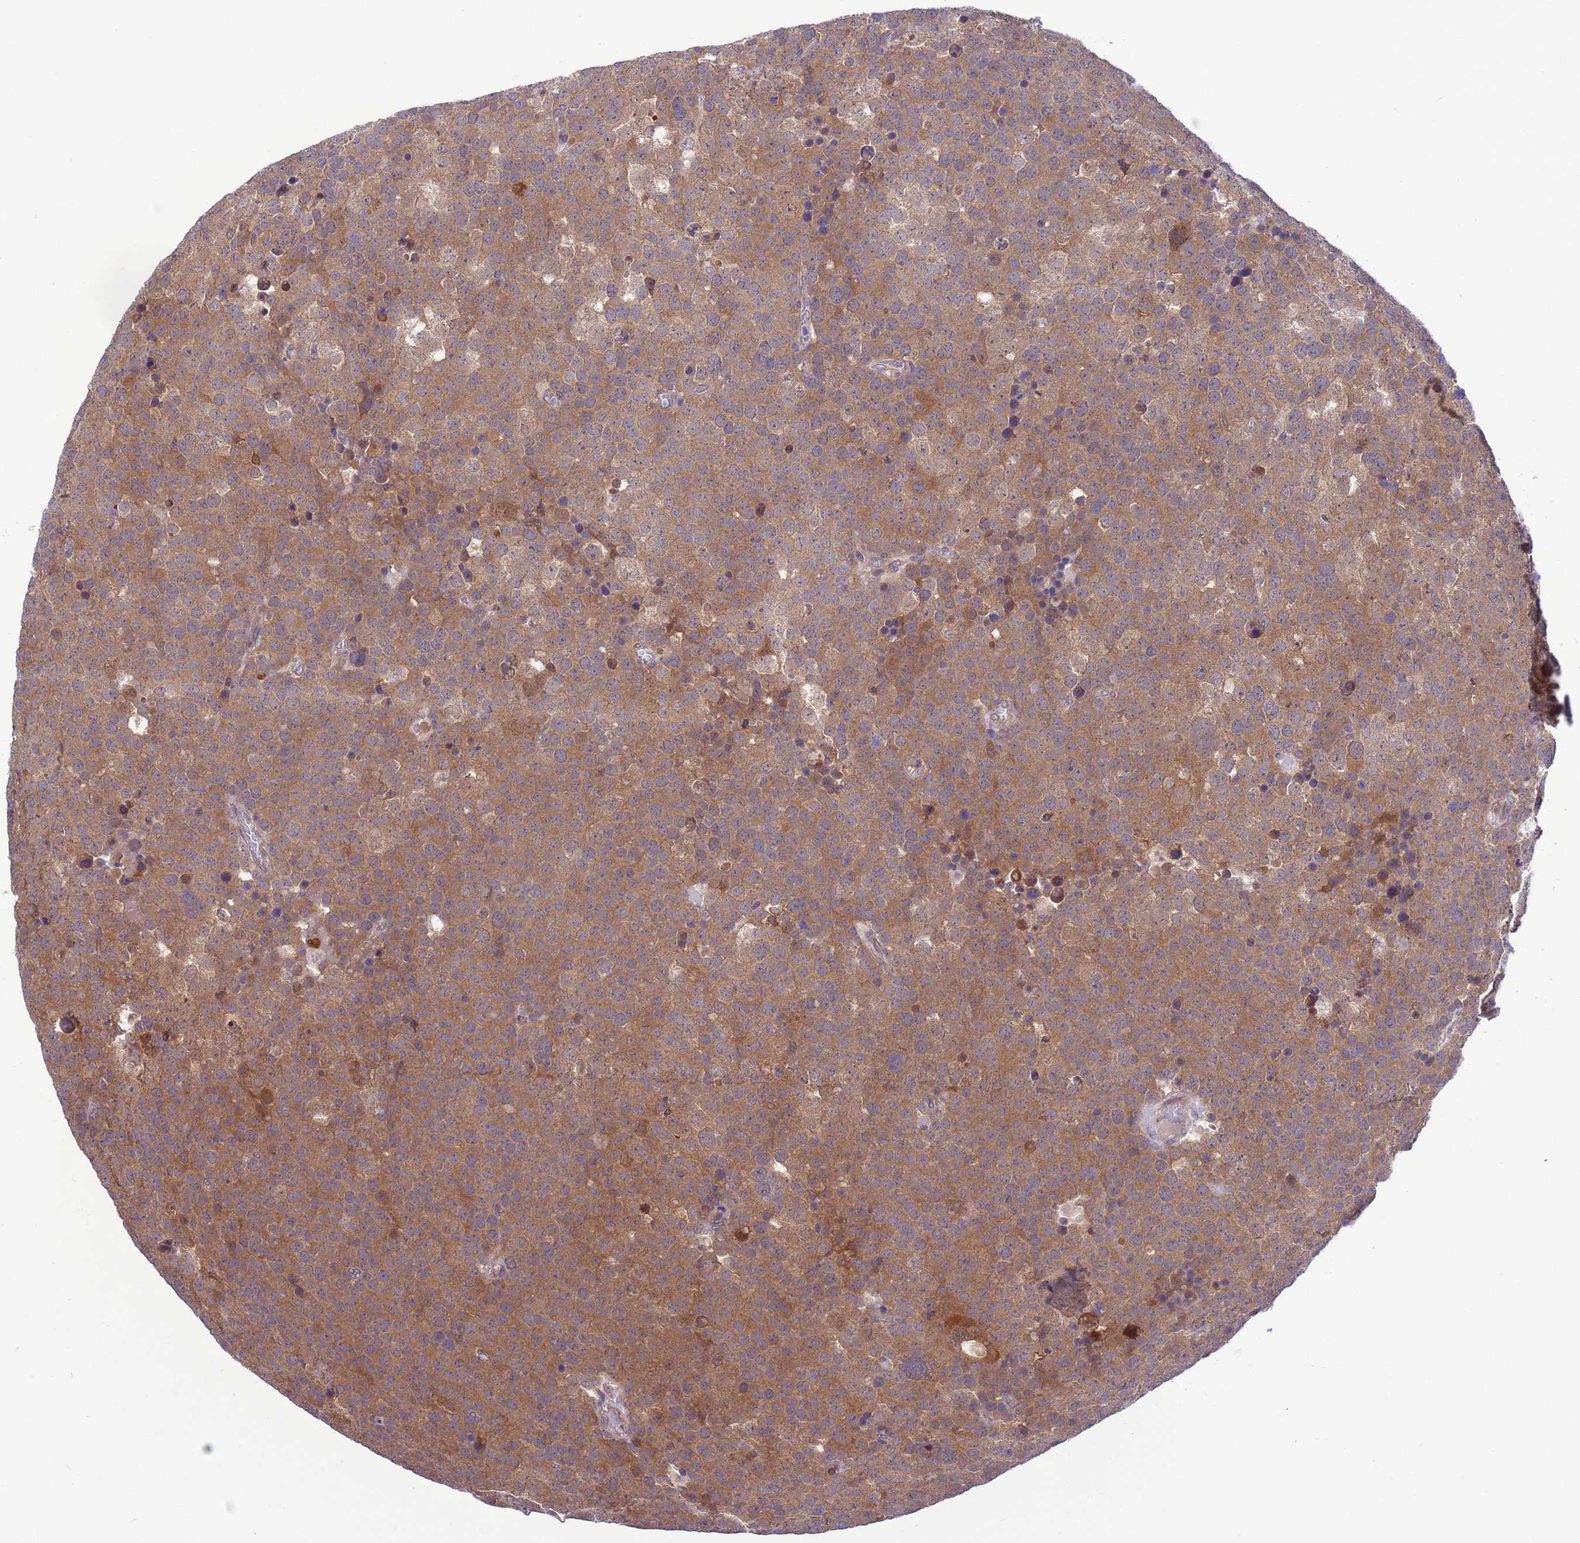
{"staining": {"intensity": "moderate", "quantity": ">75%", "location": "cytoplasmic/membranous"}, "tissue": "testis cancer", "cell_type": "Tumor cells", "image_type": "cancer", "snomed": [{"axis": "morphology", "description": "Seminoma, NOS"}, {"axis": "topography", "description": "Testis"}], "caption": "Immunohistochemical staining of human seminoma (testis) reveals moderate cytoplasmic/membranous protein expression in about >75% of tumor cells.", "gene": "ZNF461", "patient": {"sex": "male", "age": 71}}